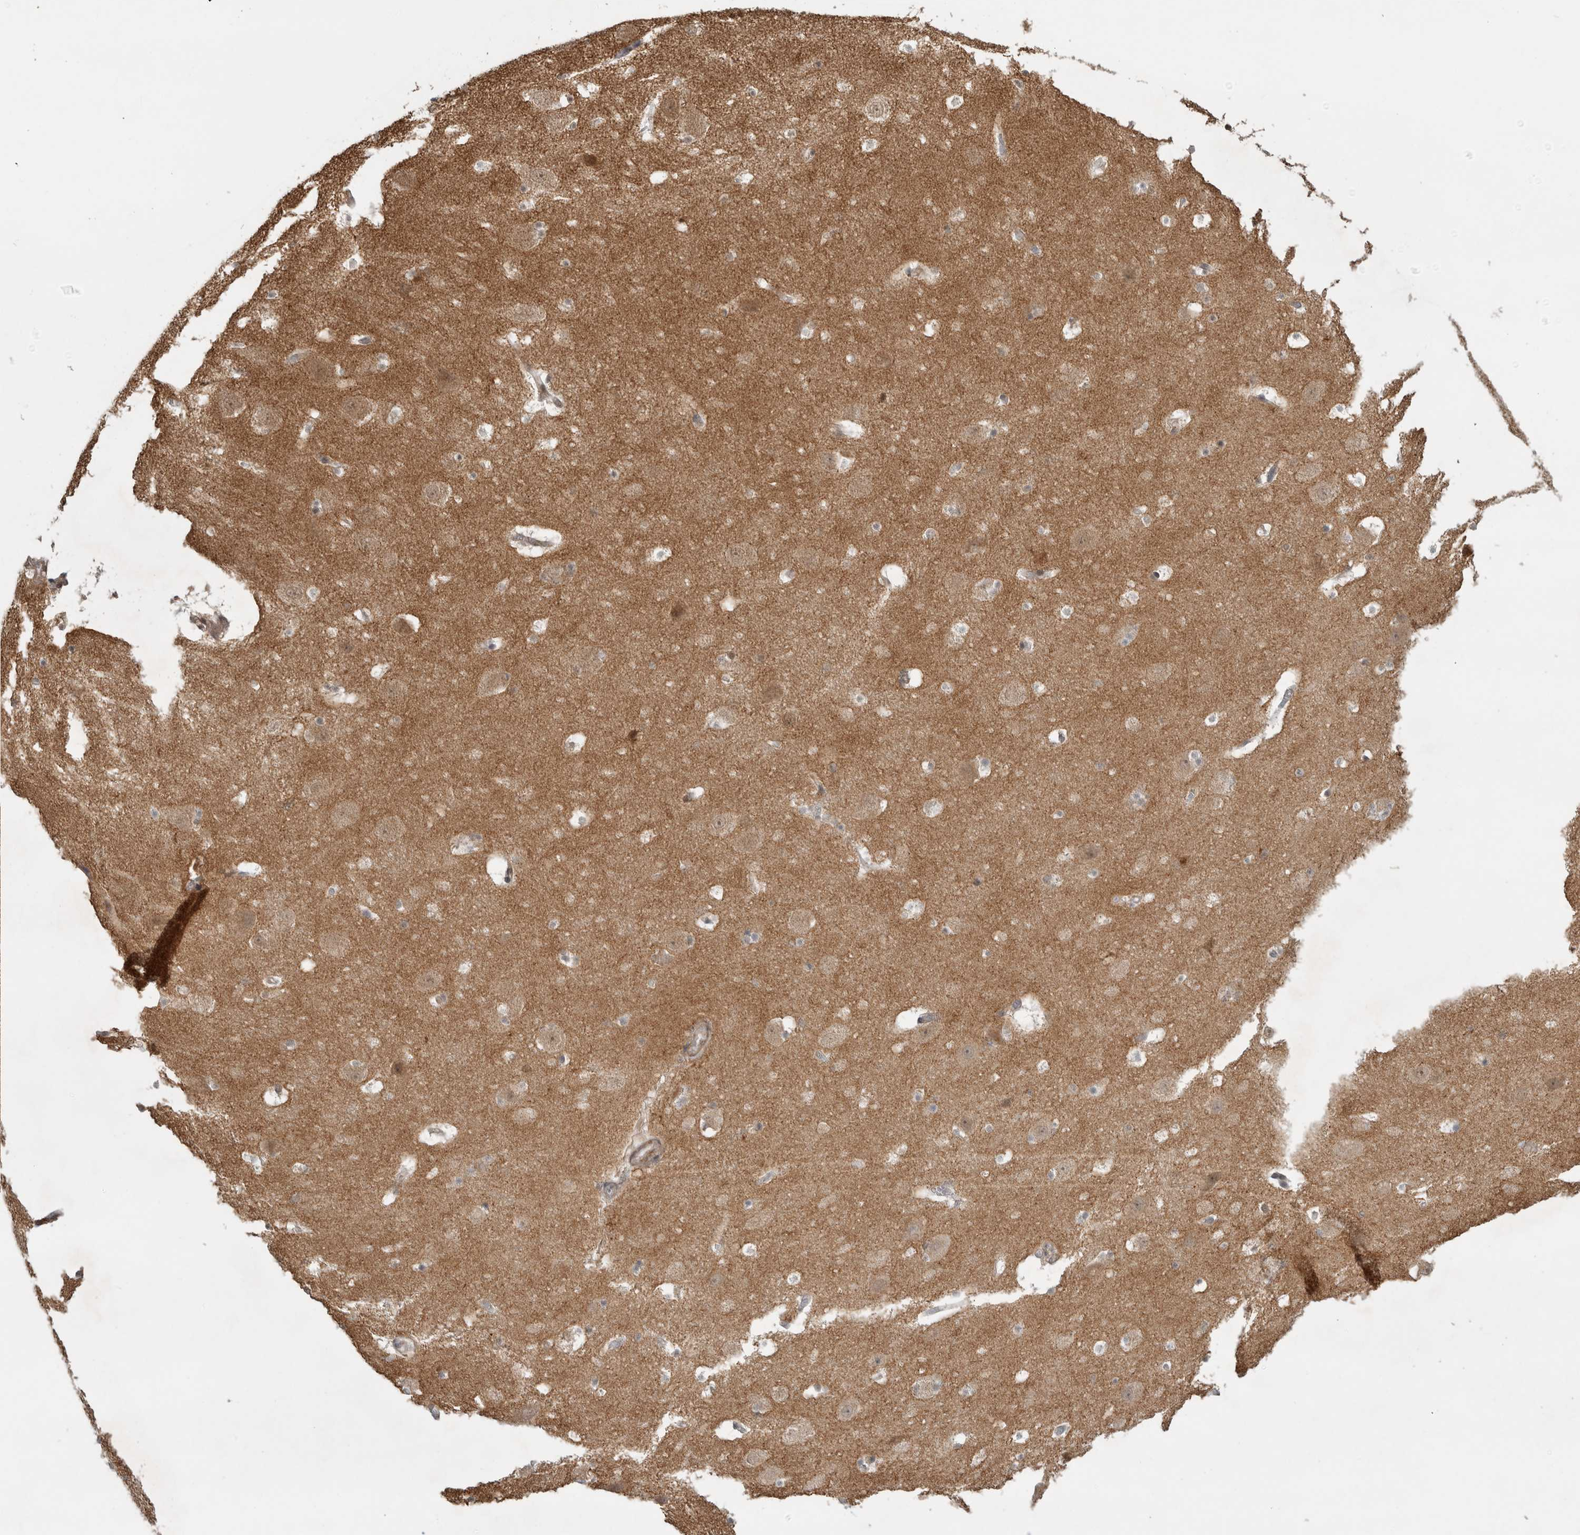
{"staining": {"intensity": "negative", "quantity": "none", "location": "none"}, "tissue": "hippocampus", "cell_type": "Glial cells", "image_type": "normal", "snomed": [{"axis": "morphology", "description": "Normal tissue, NOS"}, {"axis": "topography", "description": "Hippocampus"}], "caption": "An immunohistochemistry micrograph of unremarkable hippocampus is shown. There is no staining in glial cells of hippocampus.", "gene": "KCNIP1", "patient": {"sex": "male", "age": 45}}